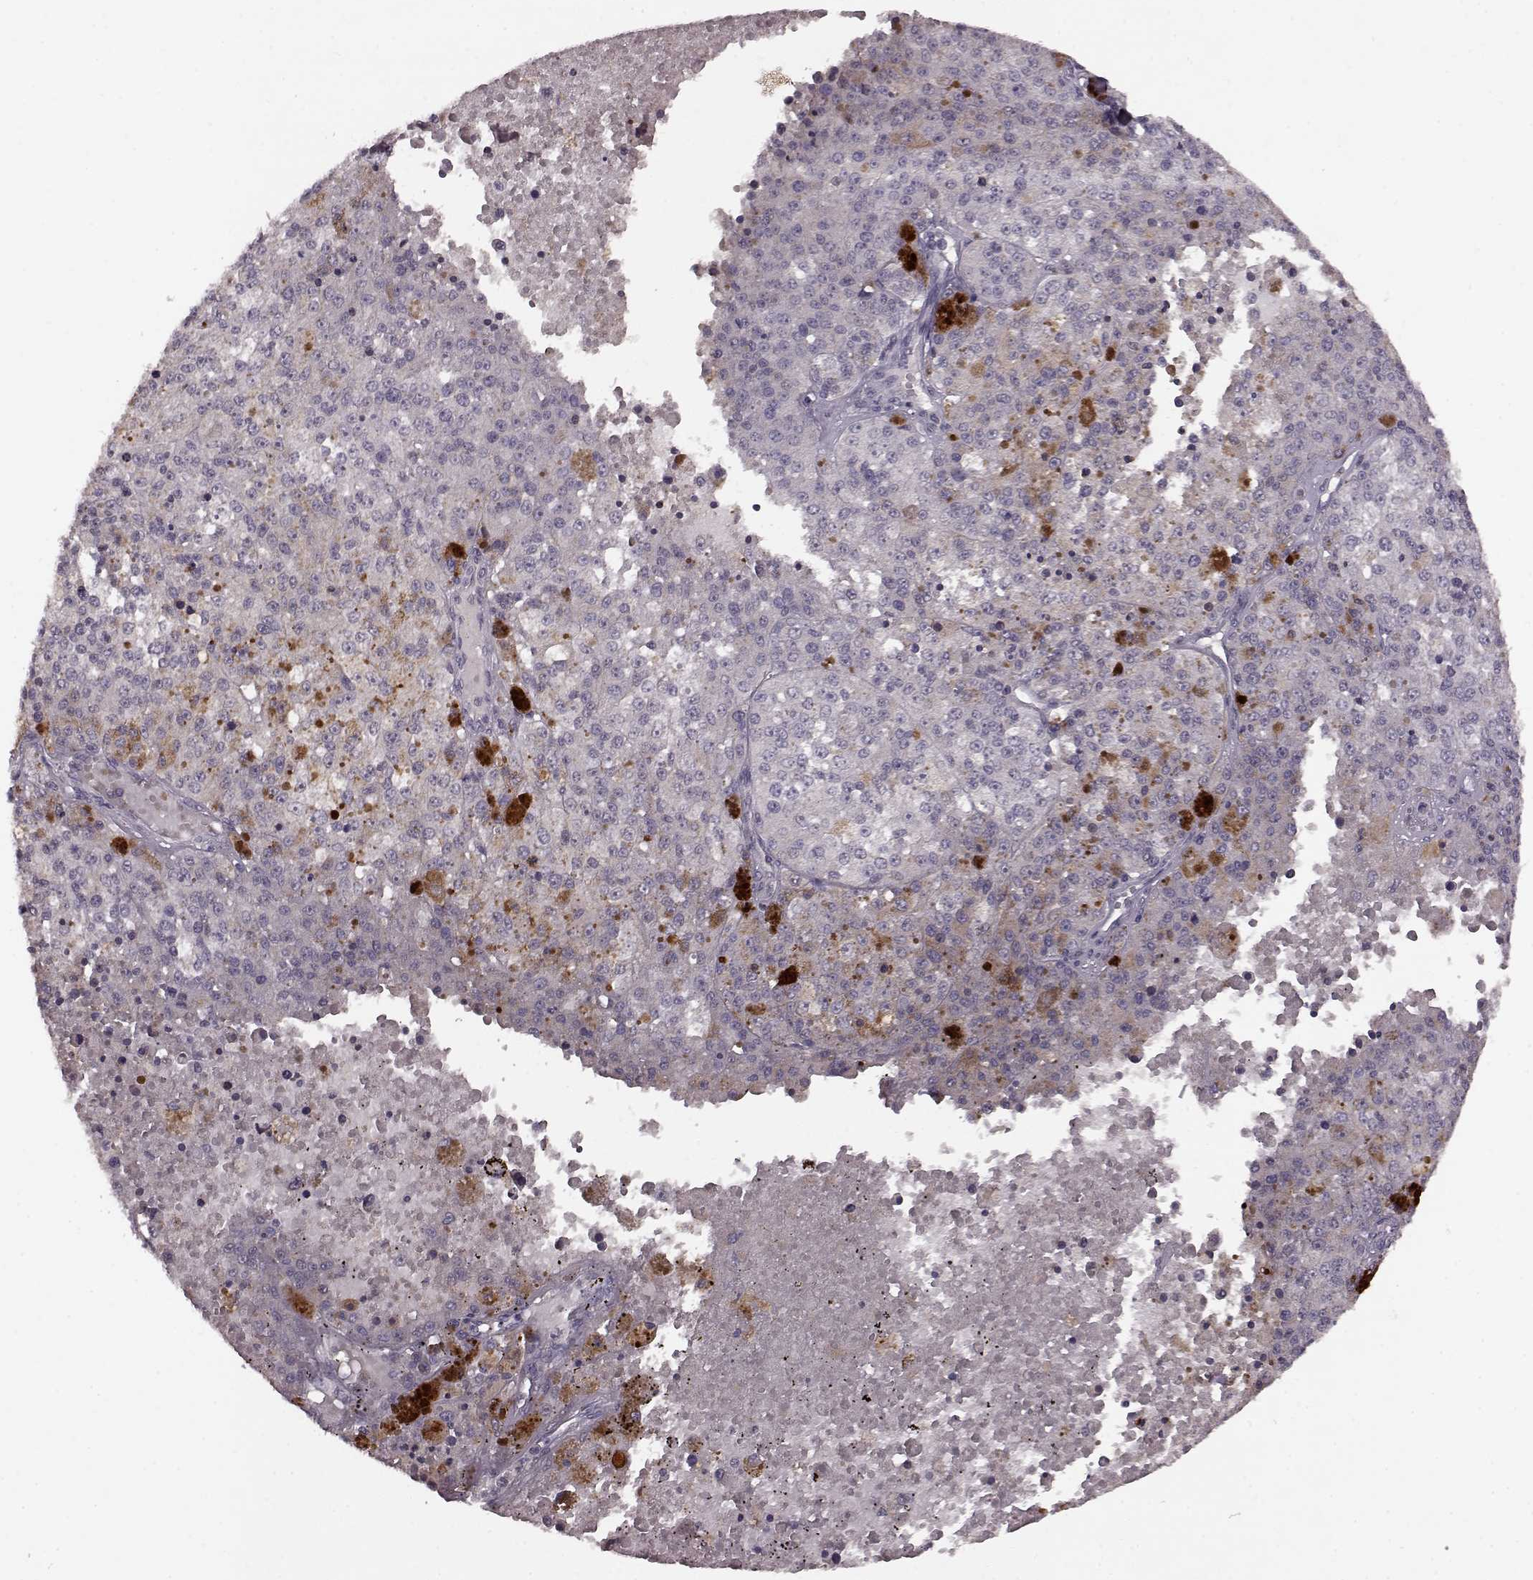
{"staining": {"intensity": "negative", "quantity": "none", "location": "none"}, "tissue": "melanoma", "cell_type": "Tumor cells", "image_type": "cancer", "snomed": [{"axis": "morphology", "description": "Malignant melanoma, Metastatic site"}, {"axis": "topography", "description": "Lymph node"}], "caption": "There is no significant expression in tumor cells of melanoma. (DAB immunohistochemistry (IHC) visualized using brightfield microscopy, high magnification).", "gene": "SLC52A3", "patient": {"sex": "female", "age": 64}}